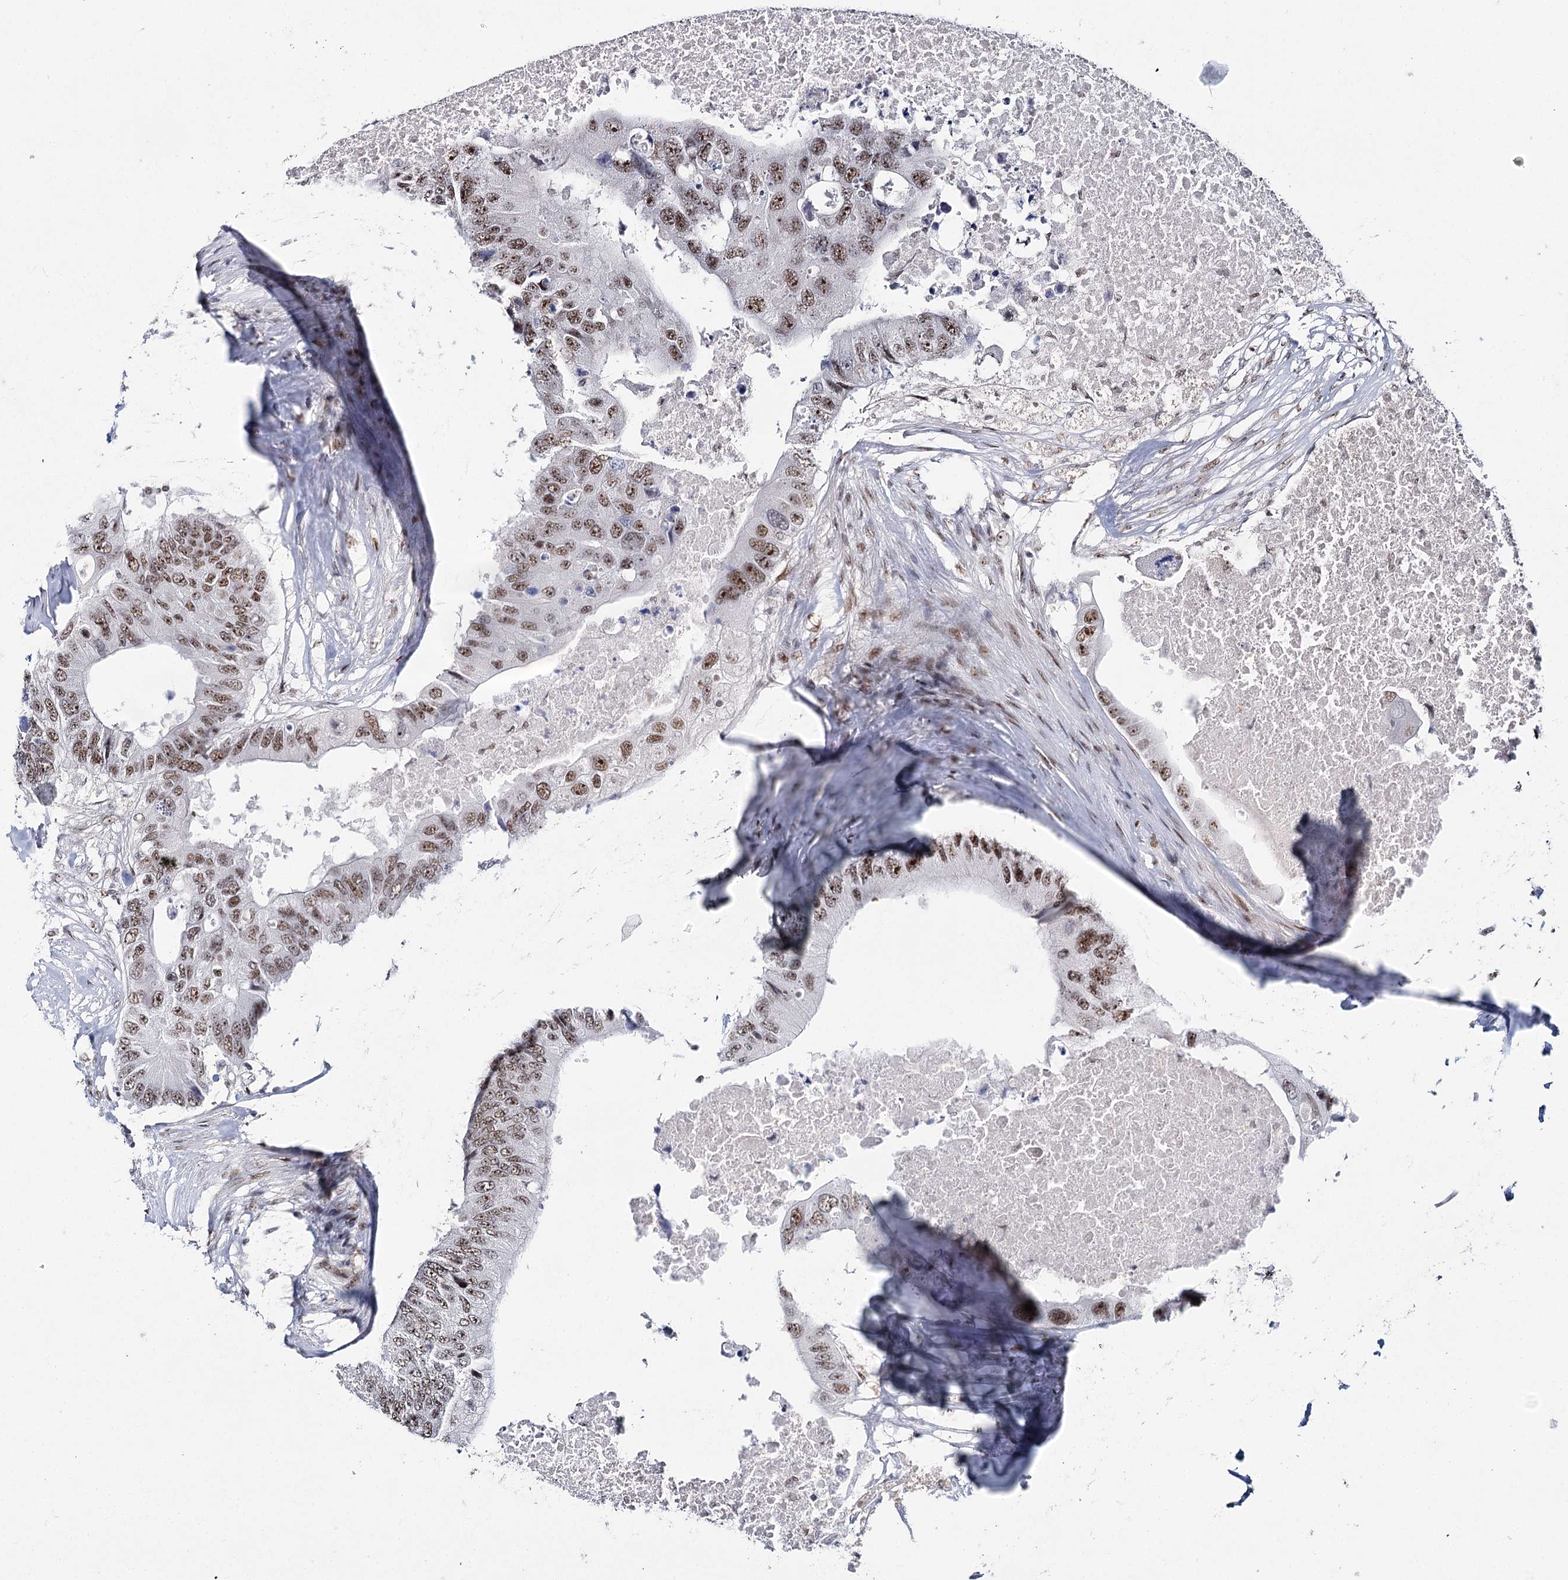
{"staining": {"intensity": "strong", "quantity": ">75%", "location": "nuclear"}, "tissue": "colorectal cancer", "cell_type": "Tumor cells", "image_type": "cancer", "snomed": [{"axis": "morphology", "description": "Adenocarcinoma, NOS"}, {"axis": "topography", "description": "Colon"}], "caption": "High-power microscopy captured an immunohistochemistry histopathology image of colorectal adenocarcinoma, revealing strong nuclear positivity in approximately >75% of tumor cells.", "gene": "SCAF8", "patient": {"sex": "male", "age": 71}}